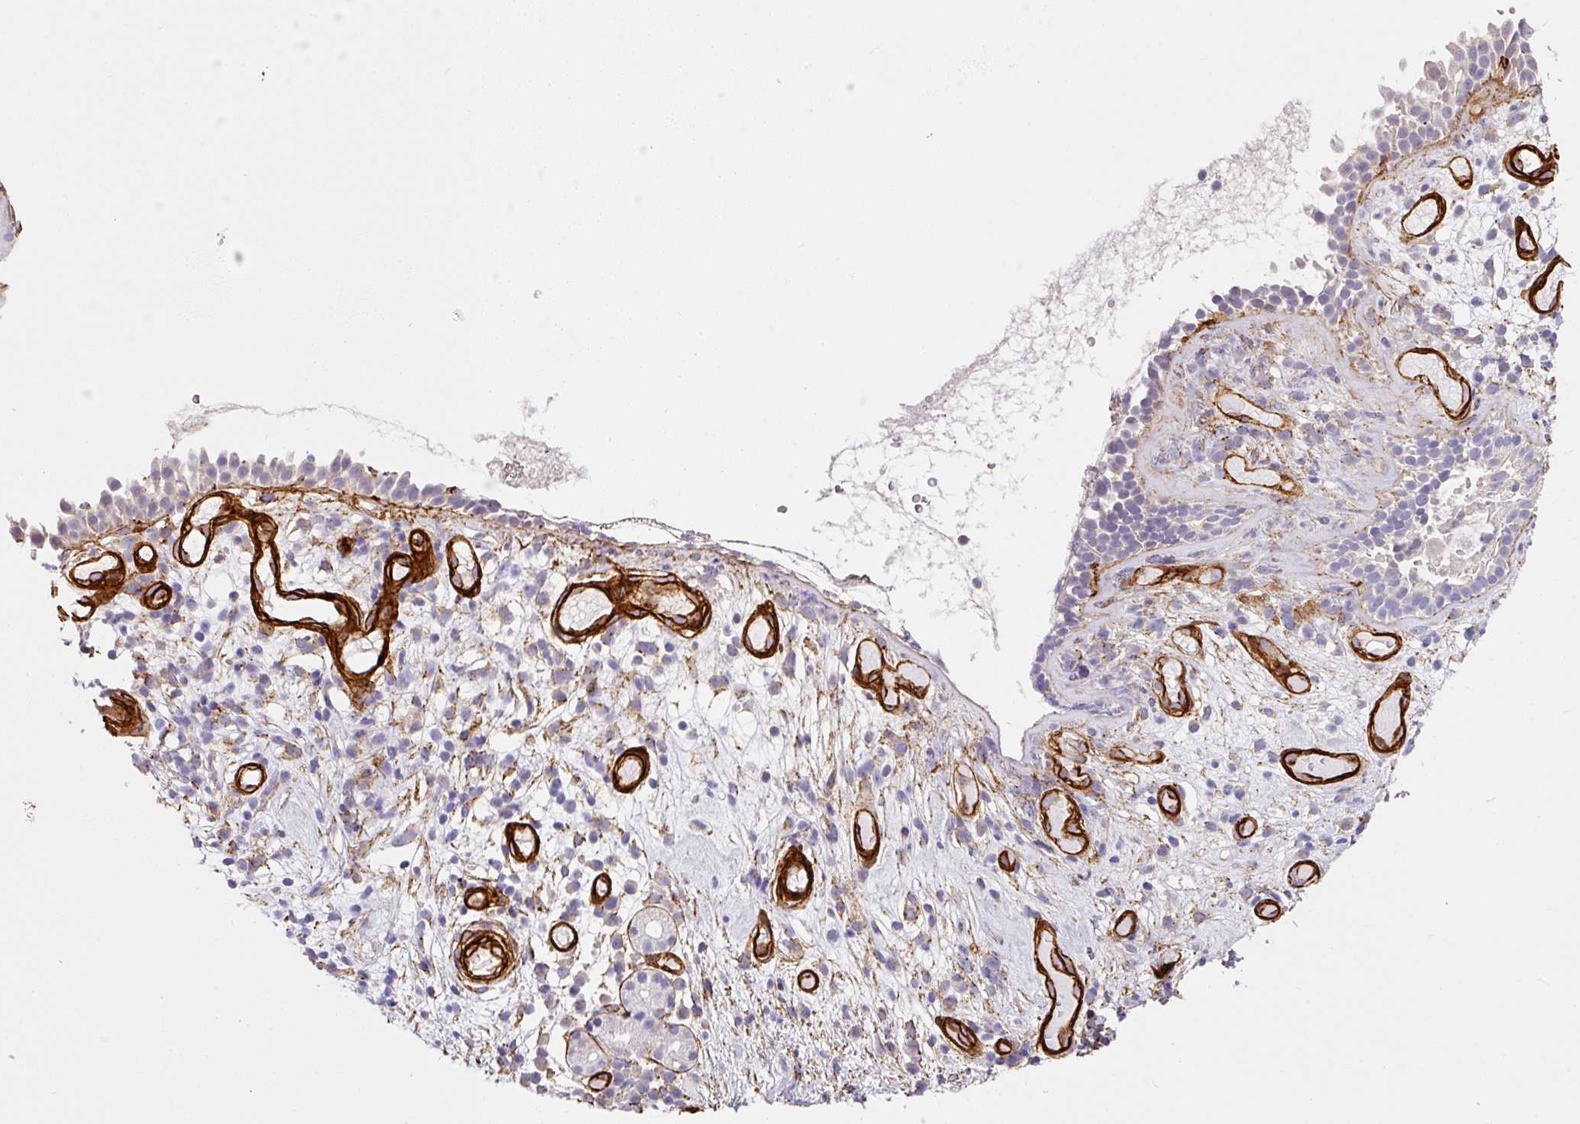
{"staining": {"intensity": "weak", "quantity": "<25%", "location": "cytoplasmic/membranous"}, "tissue": "nasopharynx", "cell_type": "Respiratory epithelial cells", "image_type": "normal", "snomed": [{"axis": "morphology", "description": "Normal tissue, NOS"}, {"axis": "morphology", "description": "Inflammation, NOS"}, {"axis": "topography", "description": "Nasopharynx"}], "caption": "Immunohistochemical staining of normal nasopharynx exhibits no significant expression in respiratory epithelial cells. (Stains: DAB immunohistochemistry (IHC) with hematoxylin counter stain, Microscopy: brightfield microscopy at high magnification).", "gene": "SLC25A17", "patient": {"sex": "male", "age": 54}}